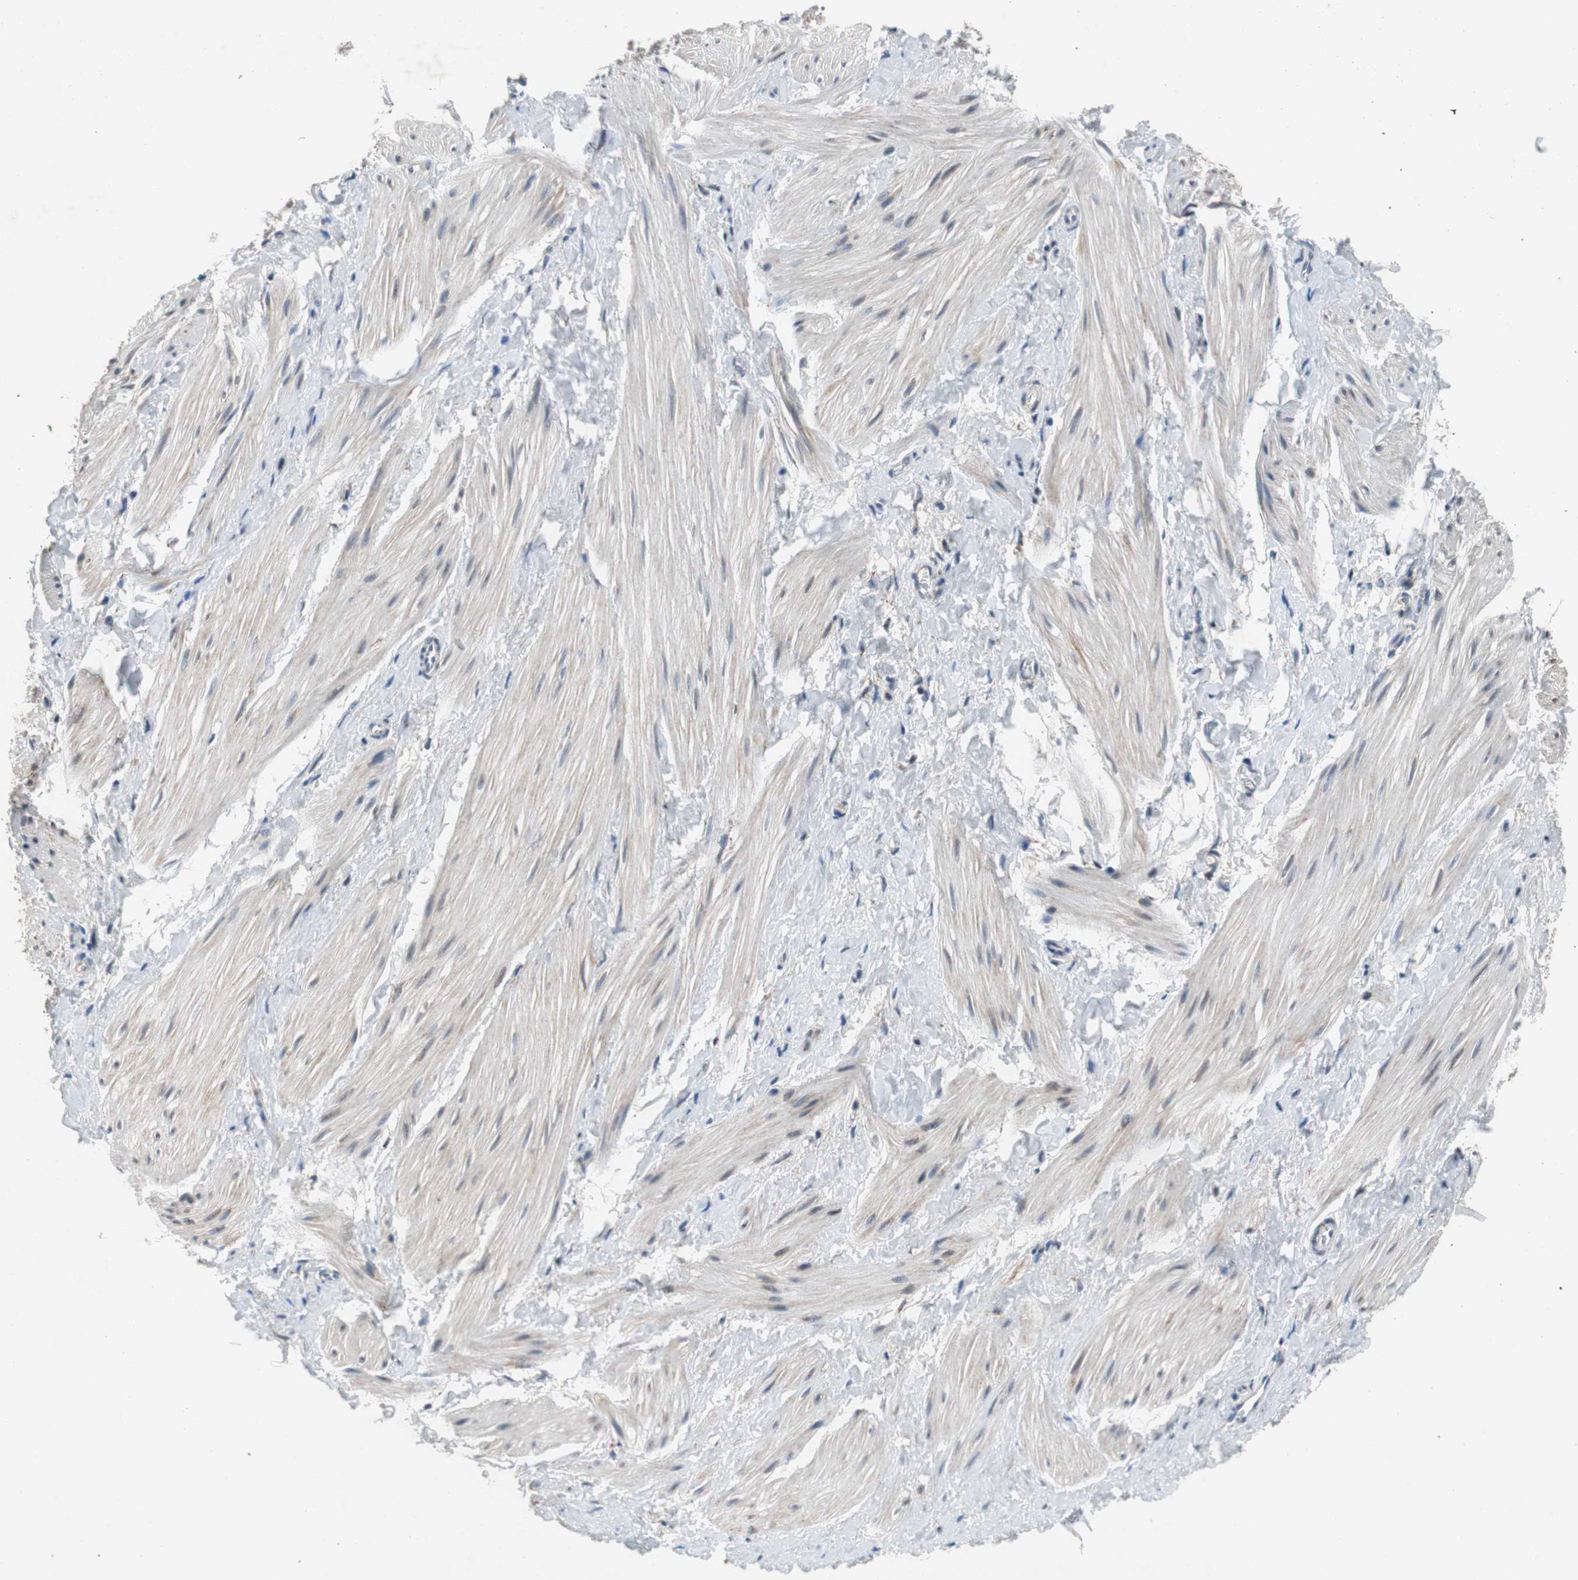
{"staining": {"intensity": "moderate", "quantity": ">75%", "location": "cytoplasmic/membranous"}, "tissue": "smooth muscle", "cell_type": "Smooth muscle cells", "image_type": "normal", "snomed": [{"axis": "morphology", "description": "Normal tissue, NOS"}, {"axis": "topography", "description": "Smooth muscle"}], "caption": "An immunohistochemistry (IHC) micrograph of benign tissue is shown. Protein staining in brown labels moderate cytoplasmic/membranous positivity in smooth muscle within smooth muscle cells. The staining was performed using DAB, with brown indicating positive protein expression. Nuclei are stained blue with hematoxylin.", "gene": "PITRM1", "patient": {"sex": "male", "age": 16}}